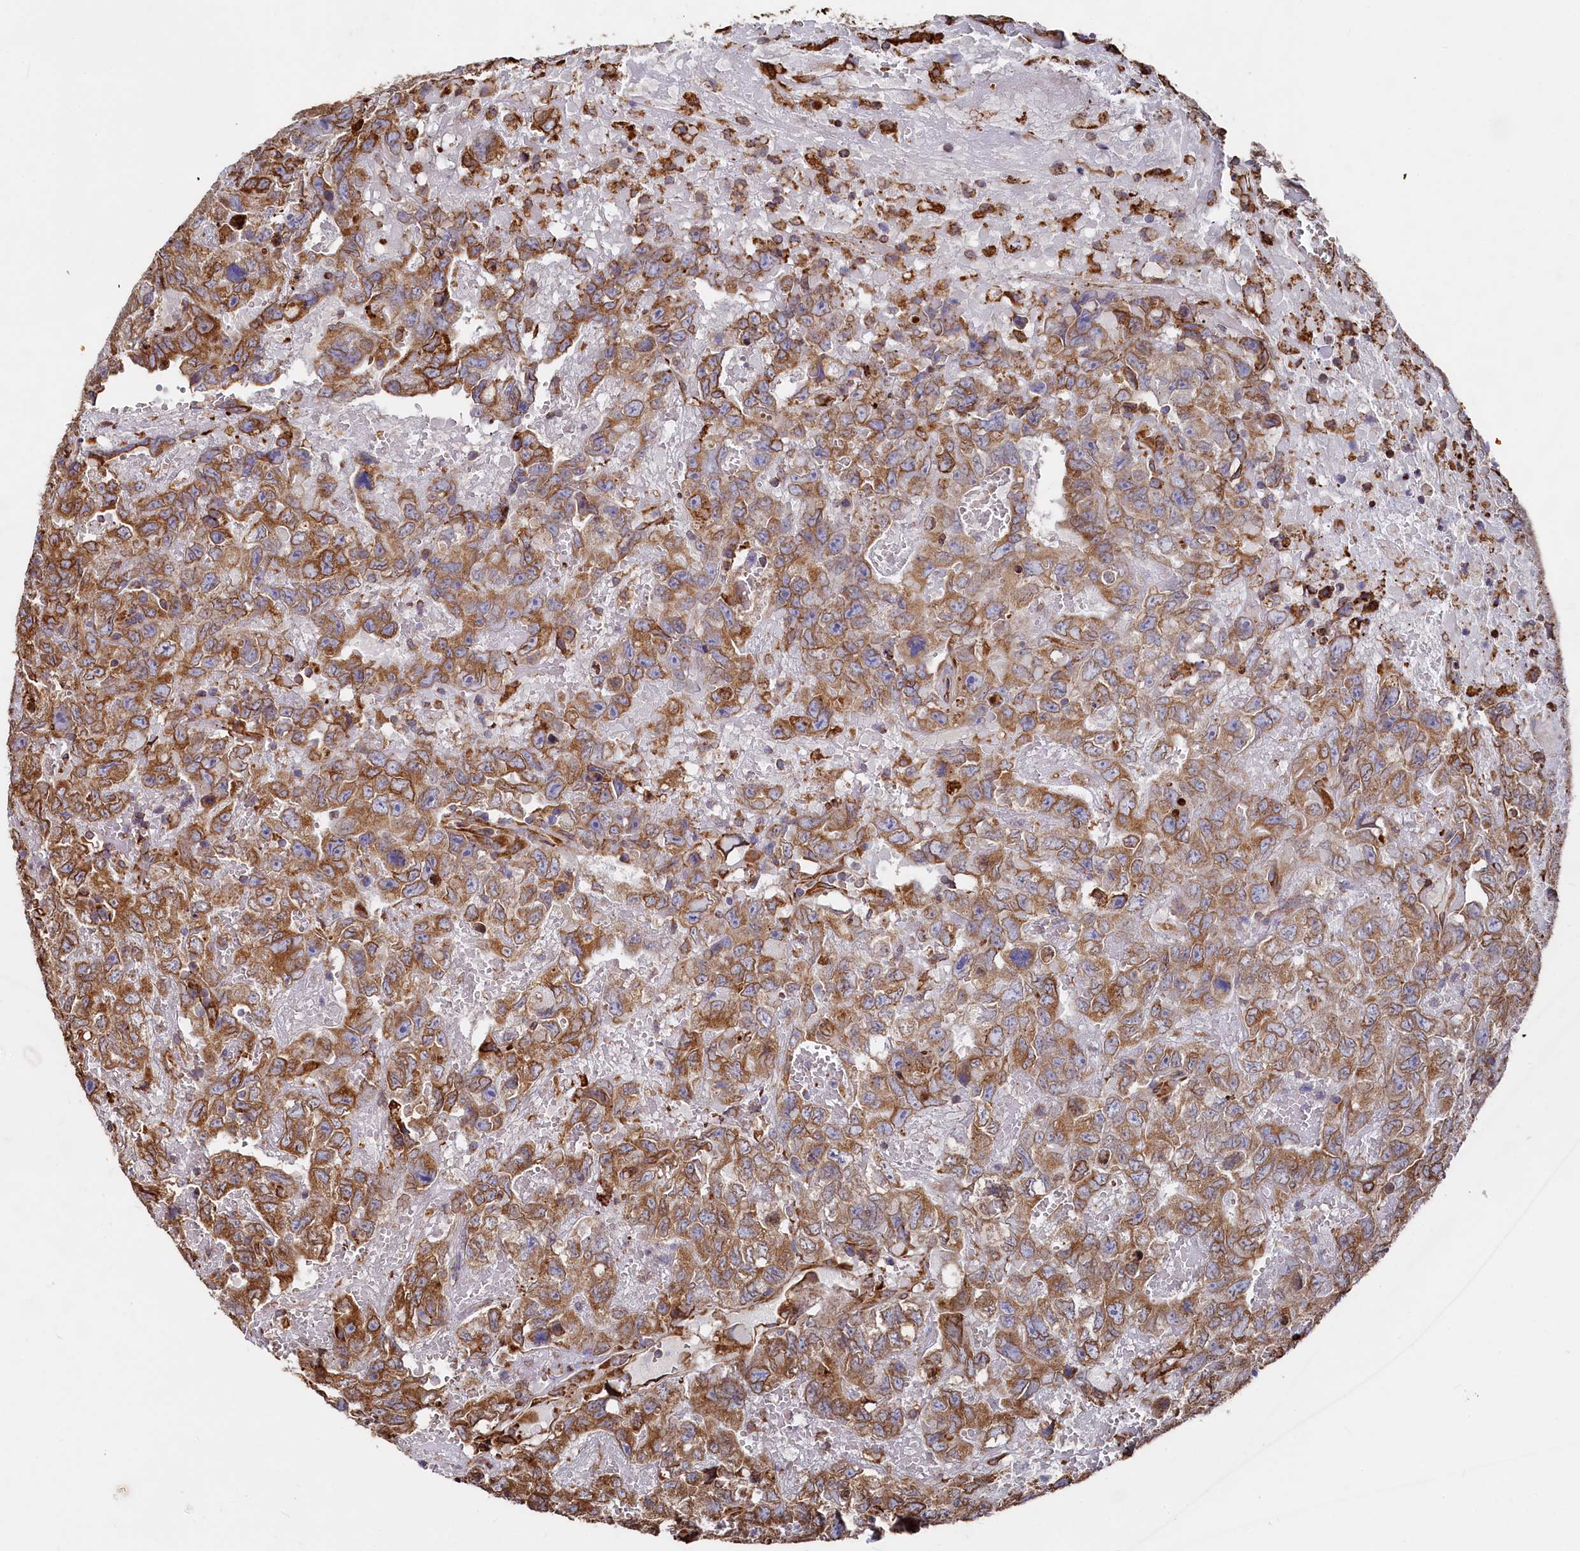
{"staining": {"intensity": "moderate", "quantity": ">75%", "location": "cytoplasmic/membranous"}, "tissue": "testis cancer", "cell_type": "Tumor cells", "image_type": "cancer", "snomed": [{"axis": "morphology", "description": "Carcinoma, Embryonal, NOS"}, {"axis": "topography", "description": "Testis"}], "caption": "Embryonal carcinoma (testis) stained with immunohistochemistry (IHC) demonstrates moderate cytoplasmic/membranous staining in approximately >75% of tumor cells. (DAB (3,3'-diaminobenzidine) IHC with brightfield microscopy, high magnification).", "gene": "NEURL1B", "patient": {"sex": "male", "age": 45}}